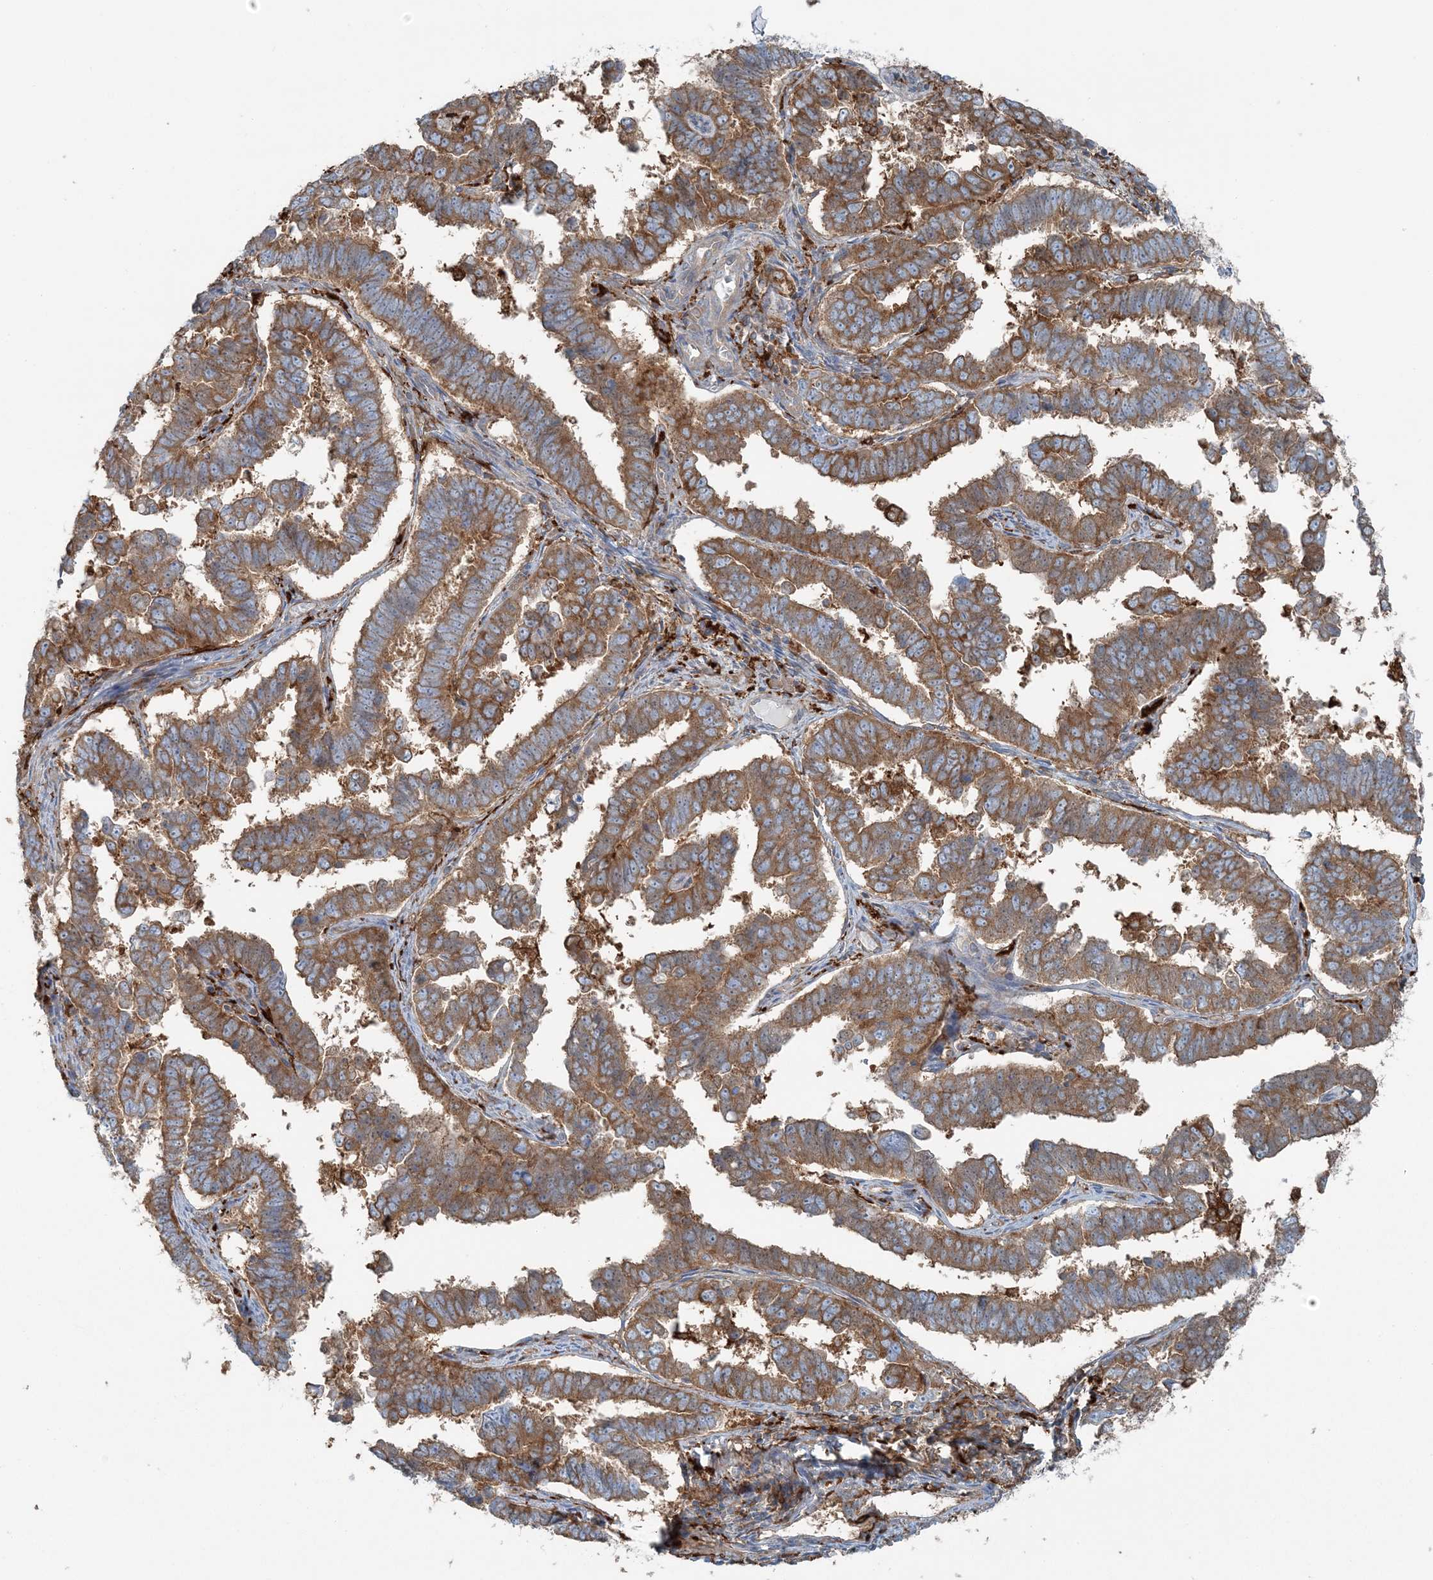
{"staining": {"intensity": "strong", "quantity": ">75%", "location": "cytoplasmic/membranous"}, "tissue": "endometrial cancer", "cell_type": "Tumor cells", "image_type": "cancer", "snomed": [{"axis": "morphology", "description": "Adenocarcinoma, NOS"}, {"axis": "topography", "description": "Endometrium"}], "caption": "Strong cytoplasmic/membranous staining is present in about >75% of tumor cells in endometrial cancer (adenocarcinoma). The protein of interest is stained brown, and the nuclei are stained in blue (DAB IHC with brightfield microscopy, high magnification).", "gene": "SNX2", "patient": {"sex": "female", "age": 75}}